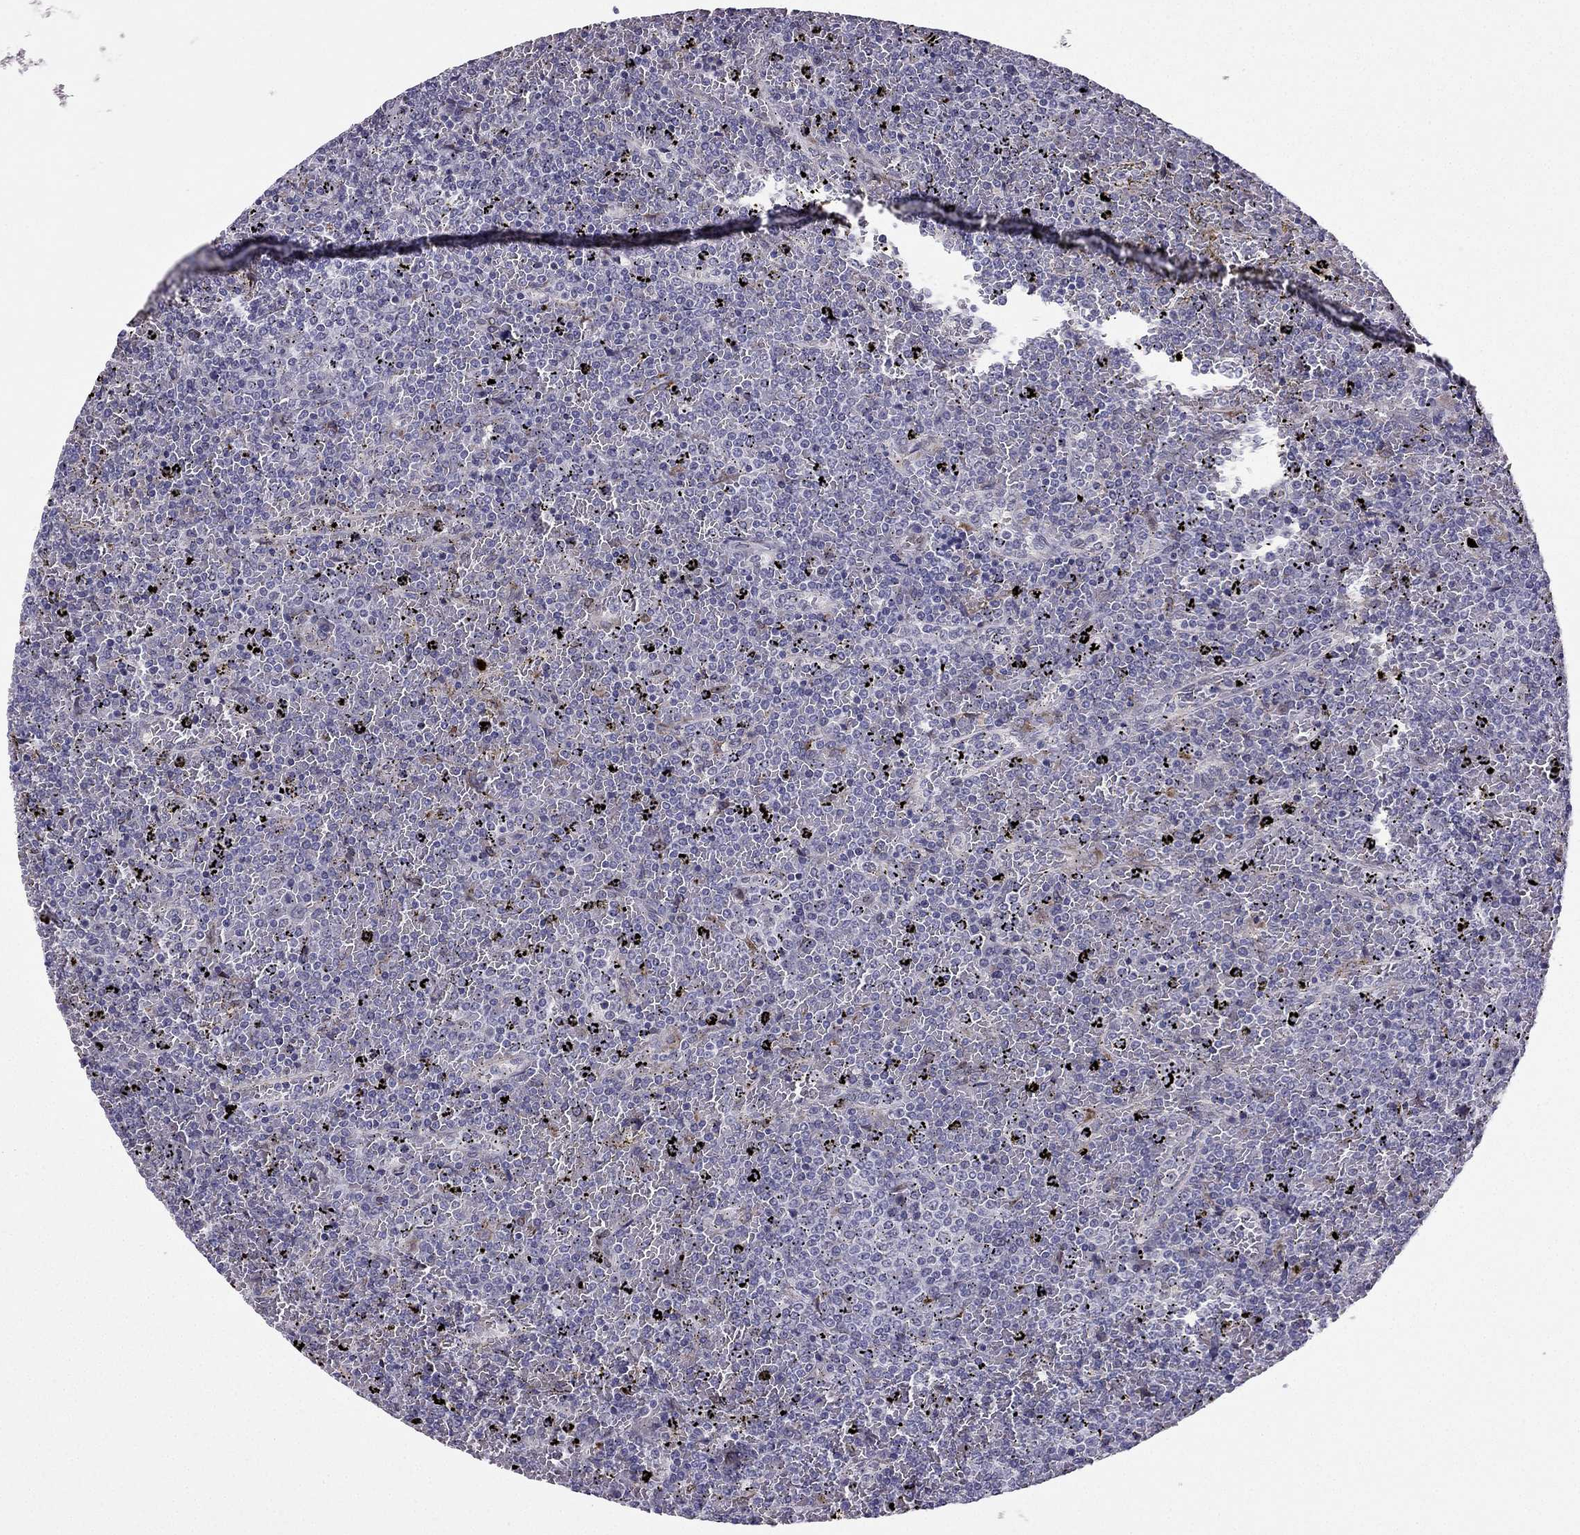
{"staining": {"intensity": "negative", "quantity": "none", "location": "none"}, "tissue": "lymphoma", "cell_type": "Tumor cells", "image_type": "cancer", "snomed": [{"axis": "morphology", "description": "Malignant lymphoma, non-Hodgkin's type, Low grade"}, {"axis": "topography", "description": "Spleen"}], "caption": "The IHC photomicrograph has no significant positivity in tumor cells of lymphoma tissue. (DAB (3,3'-diaminobenzidine) immunohistochemistry (IHC) visualized using brightfield microscopy, high magnification).", "gene": "IKBIP", "patient": {"sex": "female", "age": 77}}